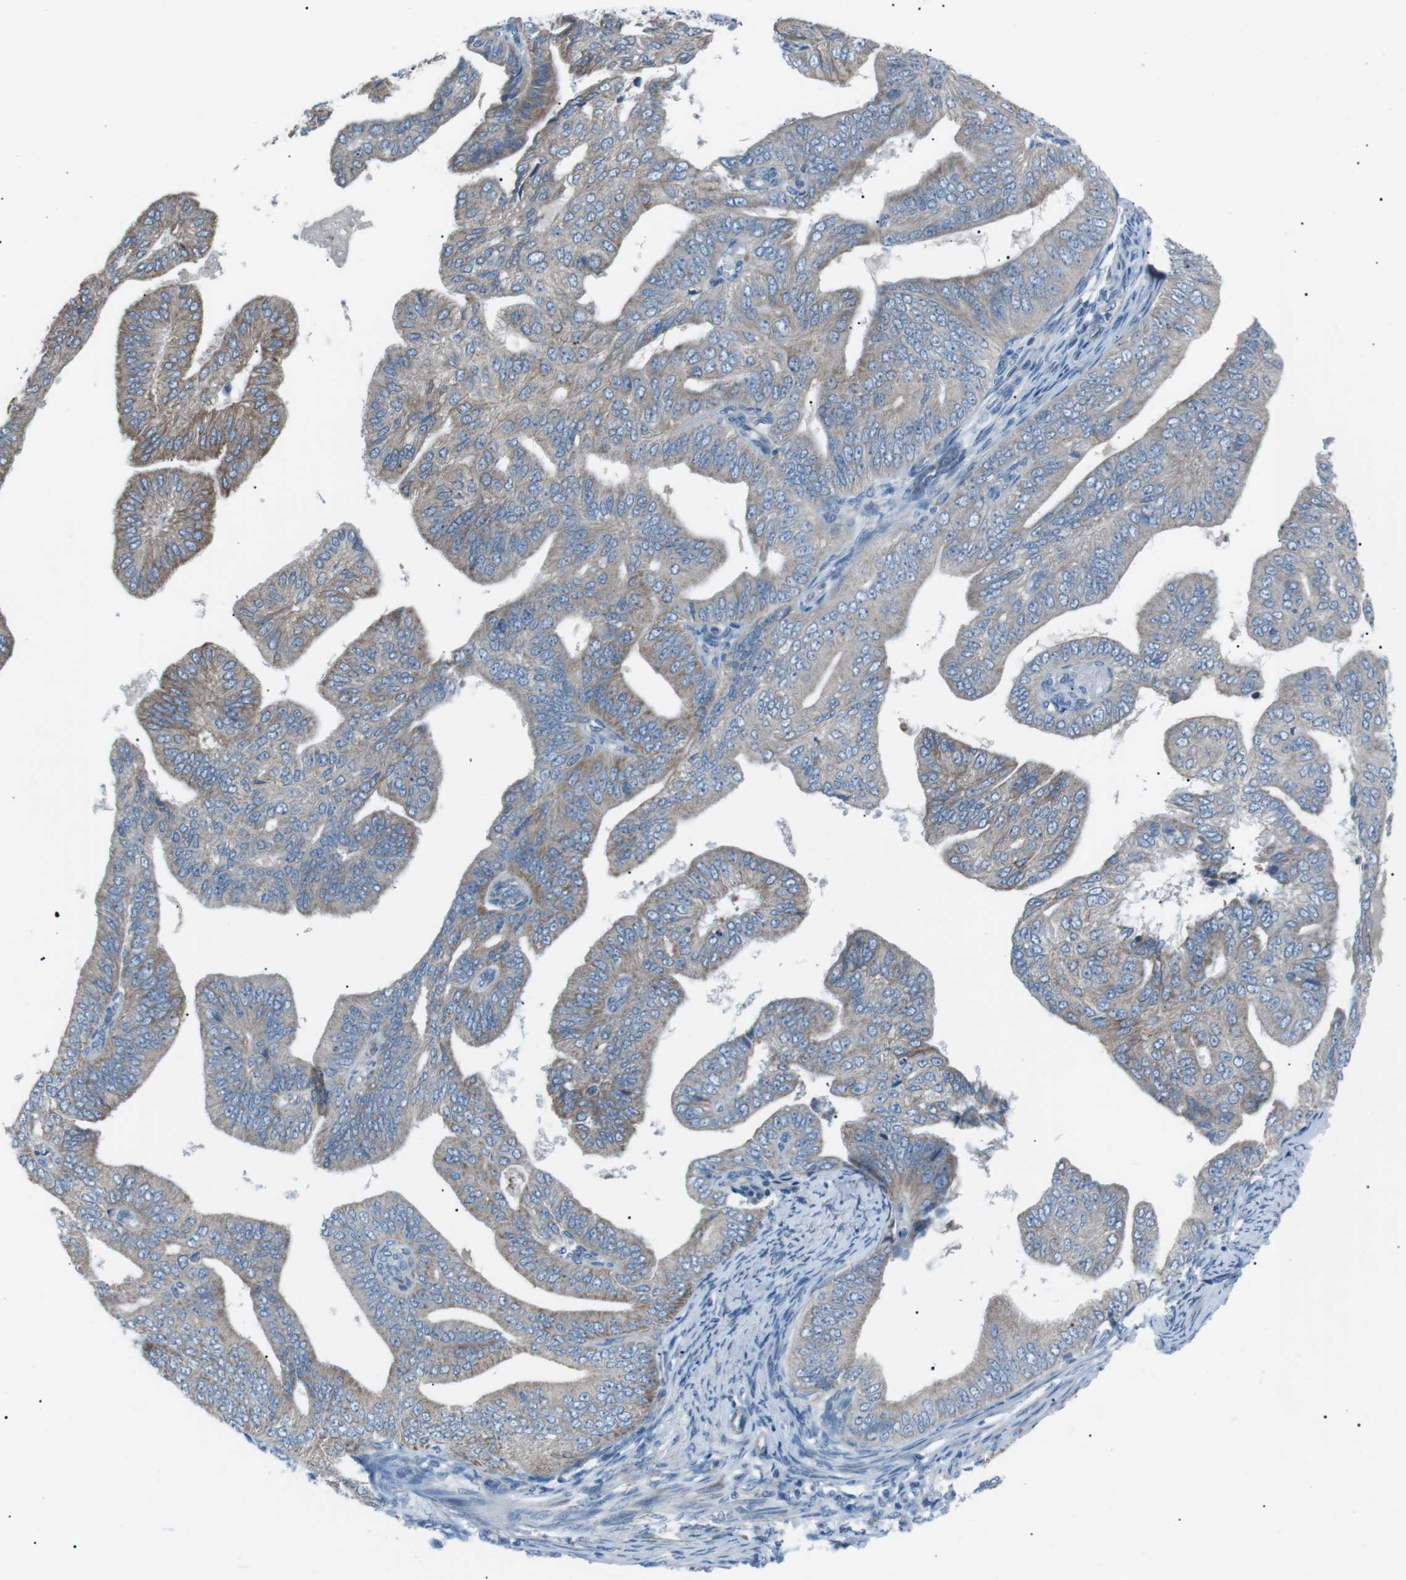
{"staining": {"intensity": "weak", "quantity": "25%-75%", "location": "cytoplasmic/membranous"}, "tissue": "endometrial cancer", "cell_type": "Tumor cells", "image_type": "cancer", "snomed": [{"axis": "morphology", "description": "Adenocarcinoma, NOS"}, {"axis": "topography", "description": "Endometrium"}], "caption": "The photomicrograph shows immunohistochemical staining of adenocarcinoma (endometrial). There is weak cytoplasmic/membranous positivity is appreciated in approximately 25%-75% of tumor cells.", "gene": "MTARC2", "patient": {"sex": "female", "age": 58}}